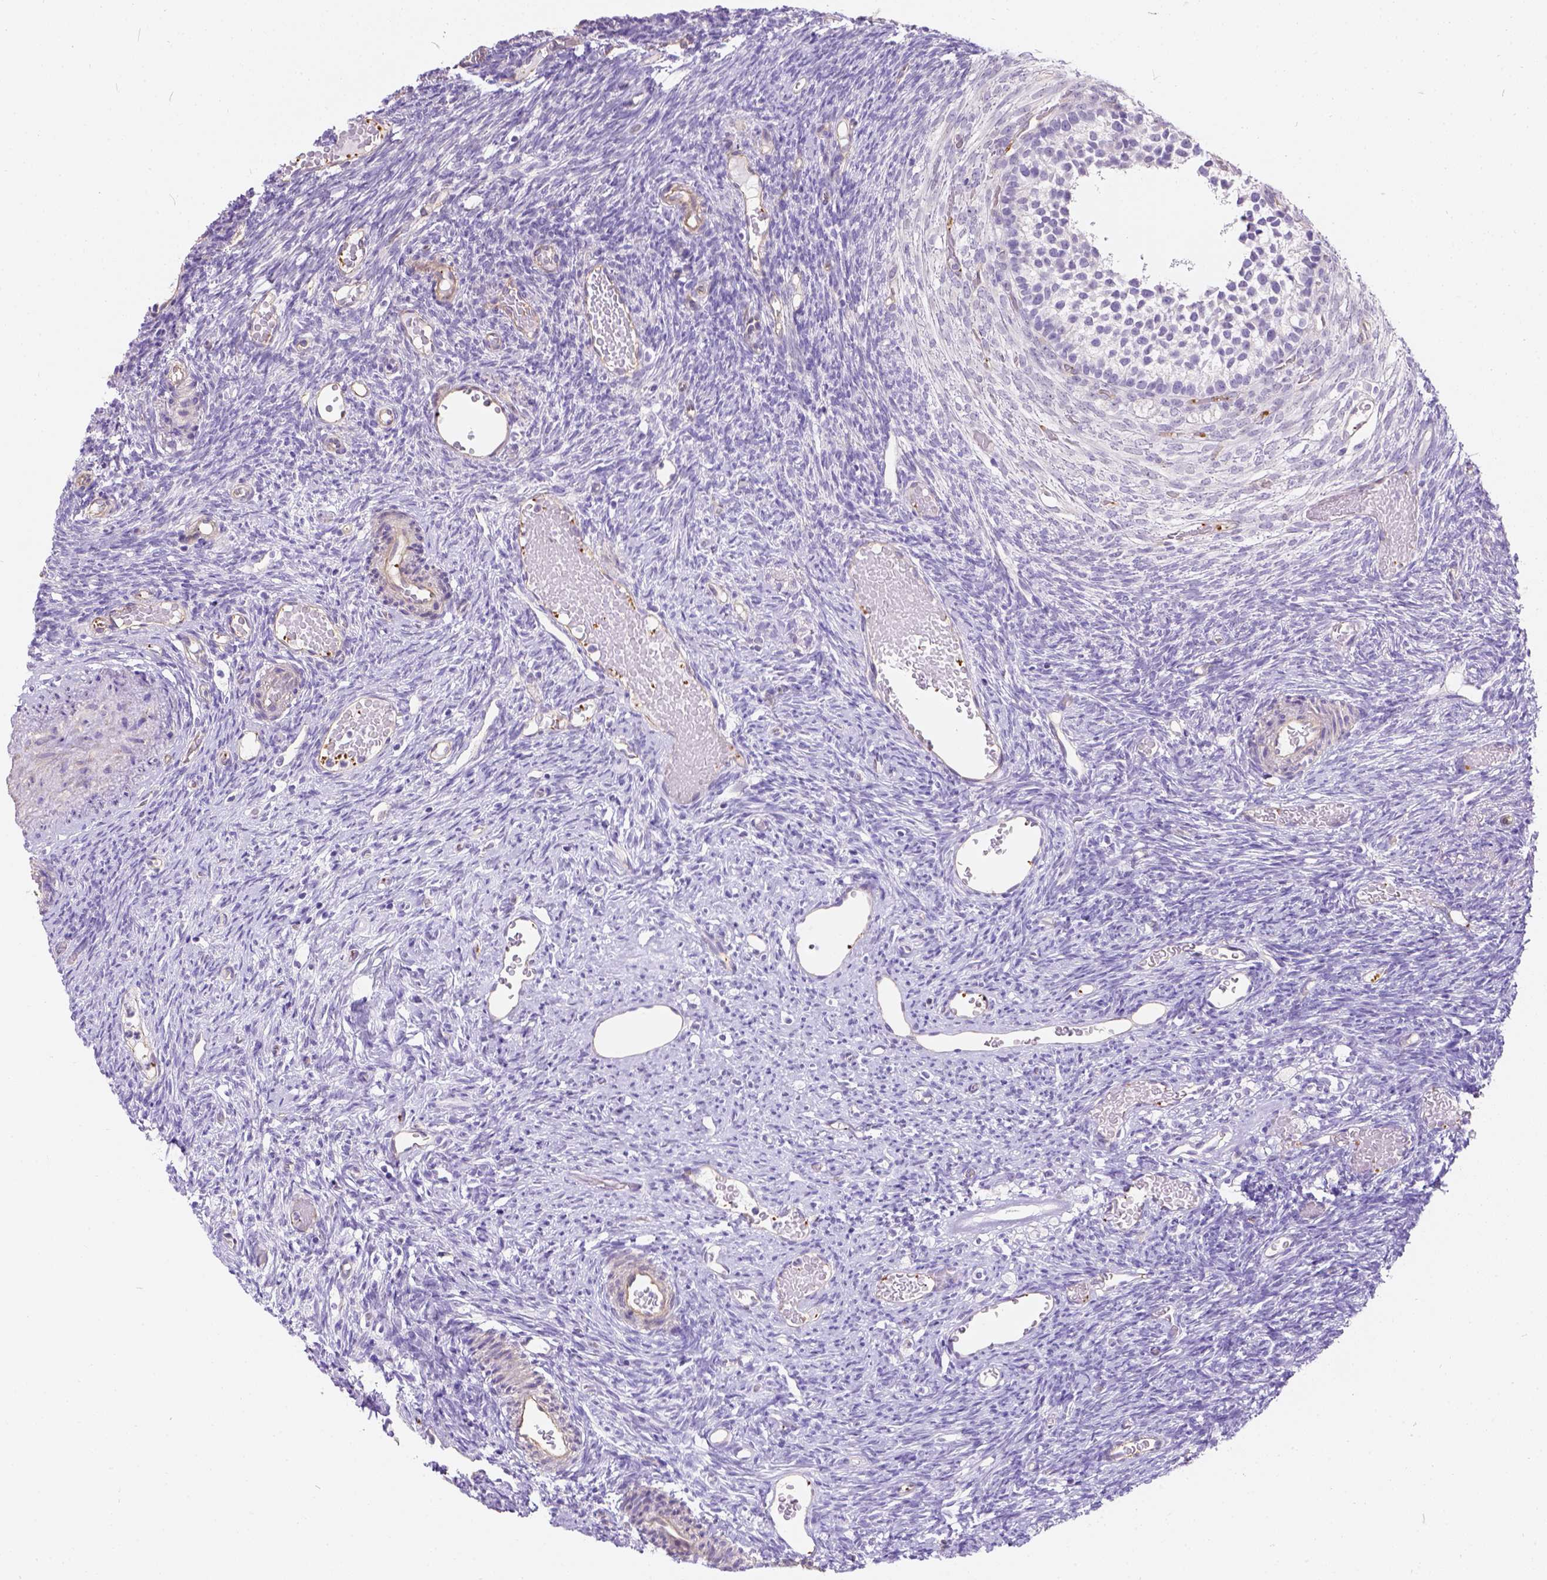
{"staining": {"intensity": "negative", "quantity": "none", "location": "none"}, "tissue": "ovary", "cell_type": "Follicle cells", "image_type": "normal", "snomed": [{"axis": "morphology", "description": "Normal tissue, NOS"}, {"axis": "topography", "description": "Ovary"}], "caption": "DAB (3,3'-diaminobenzidine) immunohistochemical staining of normal human ovary exhibits no significant staining in follicle cells. (DAB IHC with hematoxylin counter stain).", "gene": "PHF7", "patient": {"sex": "female", "age": 39}}